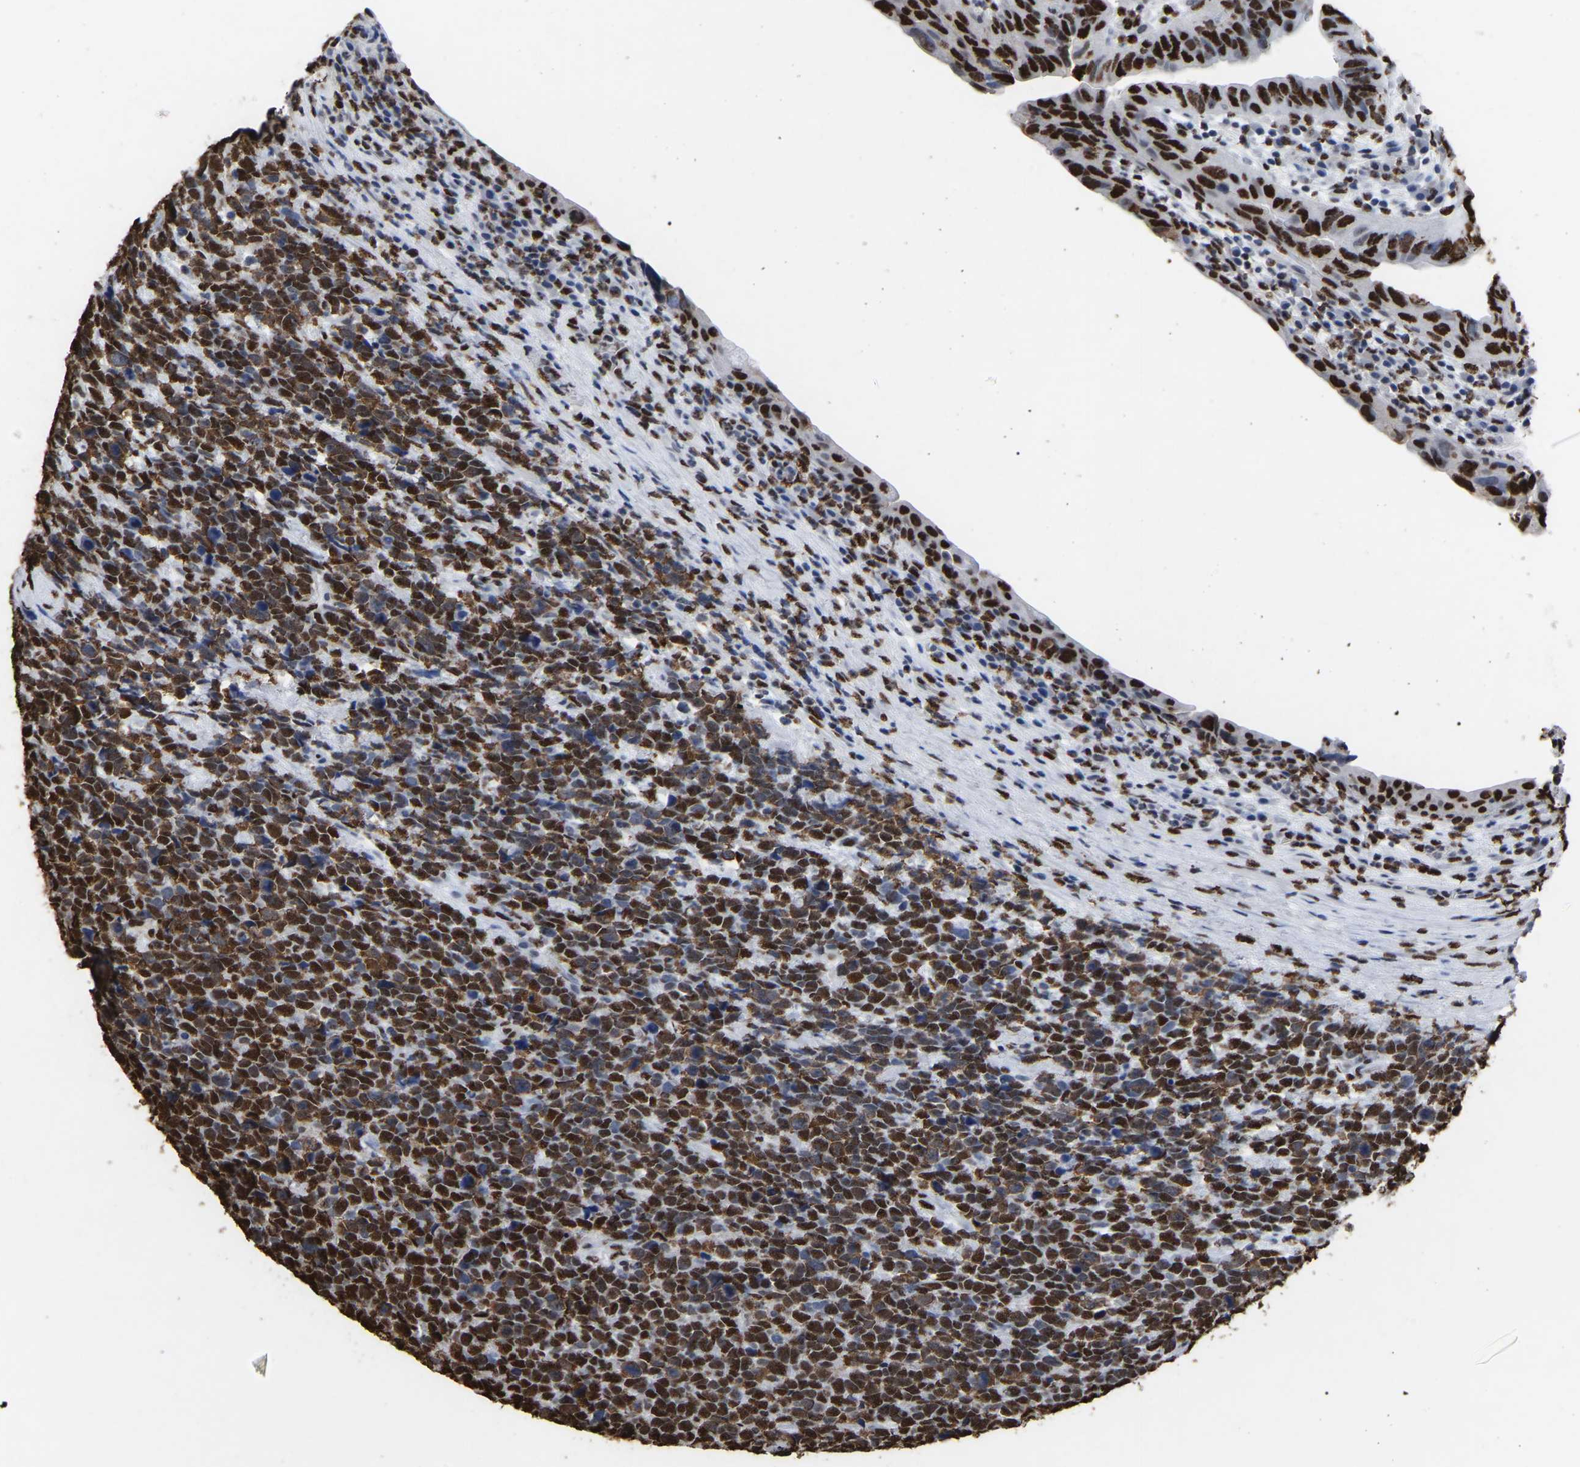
{"staining": {"intensity": "strong", "quantity": ">75%", "location": "nuclear"}, "tissue": "urothelial cancer", "cell_type": "Tumor cells", "image_type": "cancer", "snomed": [{"axis": "morphology", "description": "Urothelial carcinoma, High grade"}, {"axis": "topography", "description": "Urinary bladder"}], "caption": "Immunohistochemistry micrograph of urothelial carcinoma (high-grade) stained for a protein (brown), which displays high levels of strong nuclear expression in about >75% of tumor cells.", "gene": "RBL2", "patient": {"sex": "female", "age": 82}}